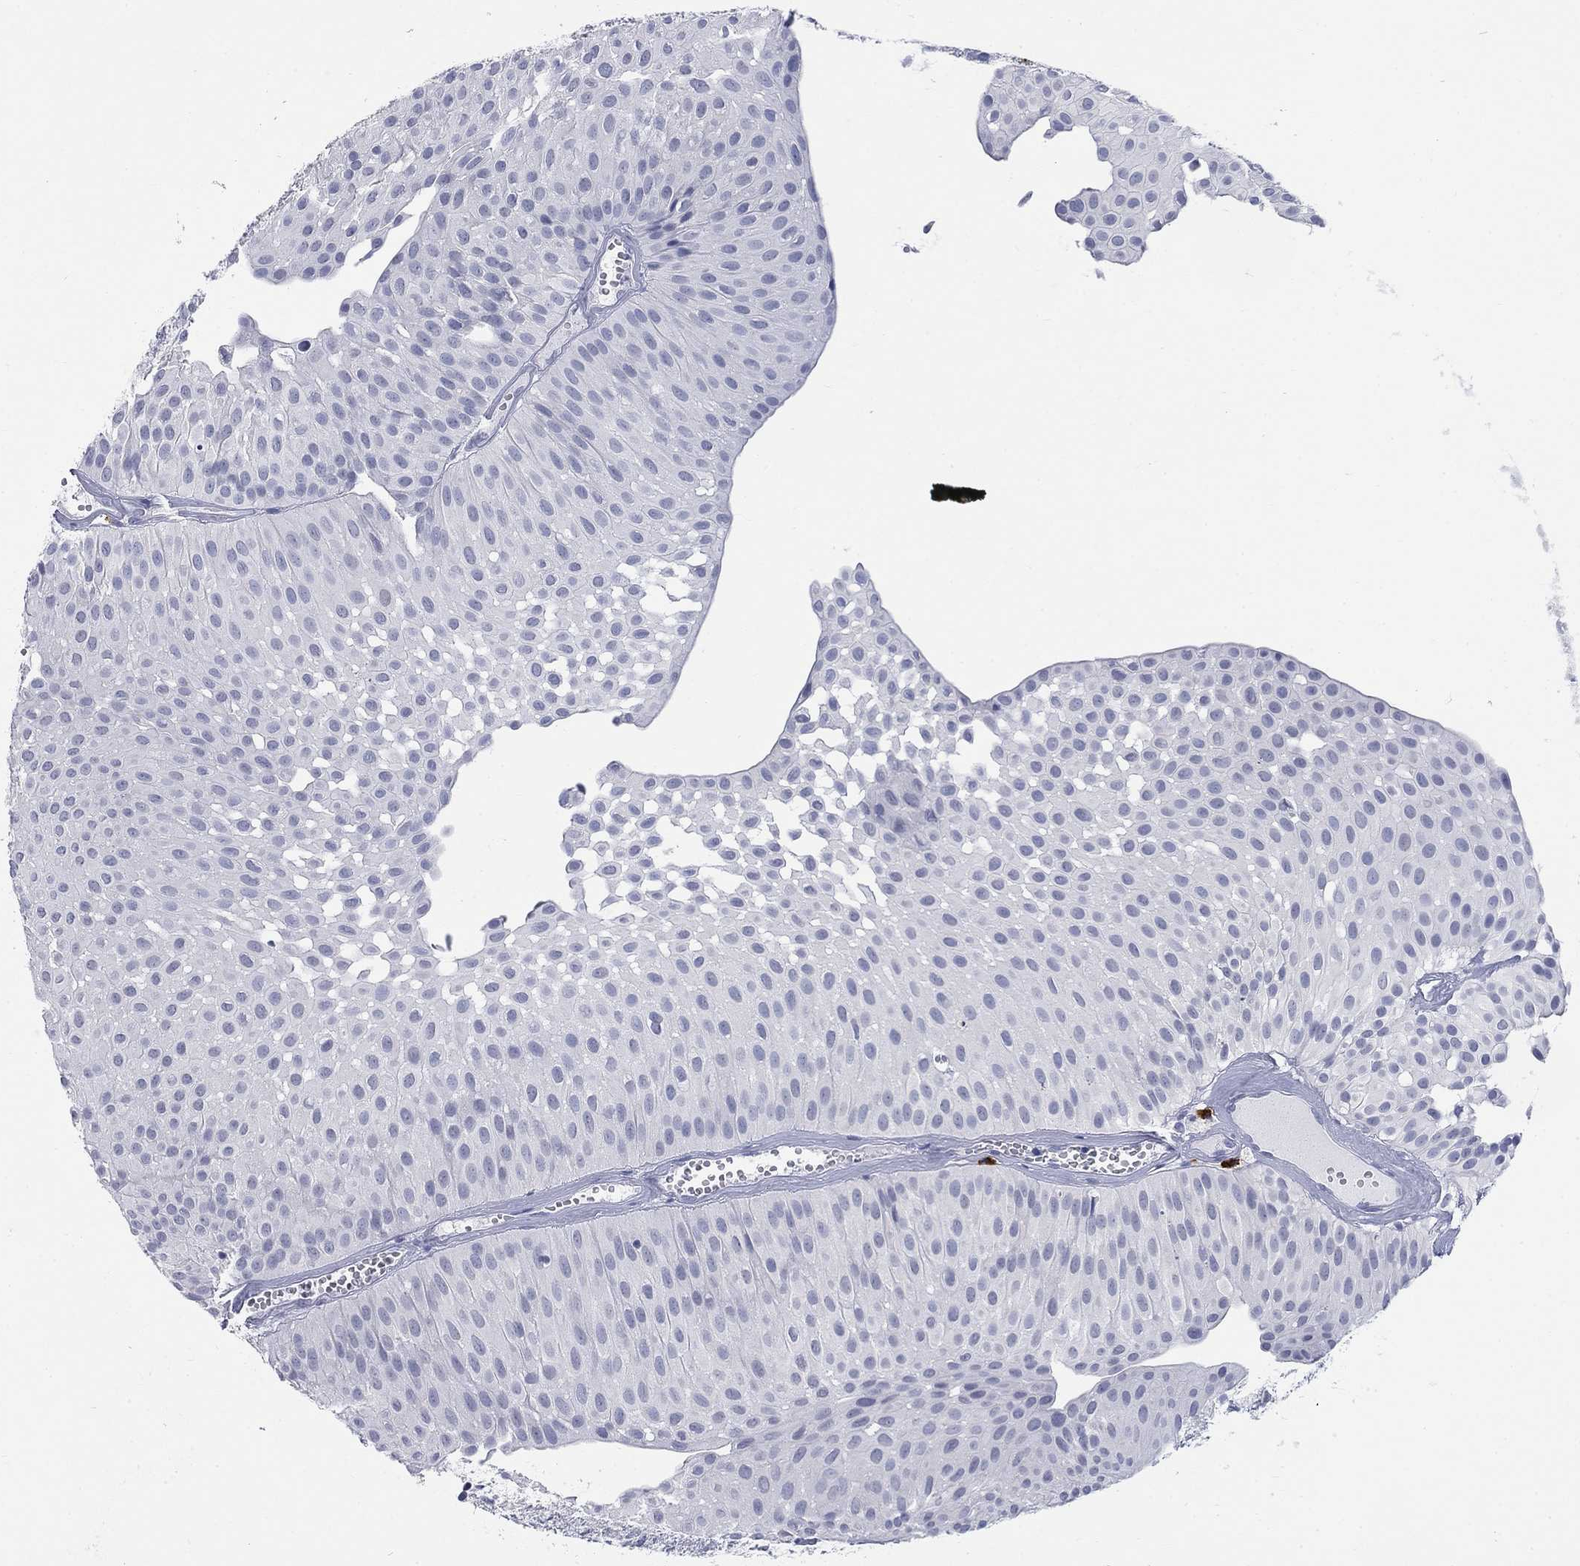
{"staining": {"intensity": "negative", "quantity": "none", "location": "none"}, "tissue": "urothelial cancer", "cell_type": "Tumor cells", "image_type": "cancer", "snomed": [{"axis": "morphology", "description": "Urothelial carcinoma, Low grade"}, {"axis": "topography", "description": "Urinary bladder"}], "caption": "The photomicrograph exhibits no significant expression in tumor cells of urothelial carcinoma (low-grade).", "gene": "ECEL1", "patient": {"sex": "male", "age": 64}}